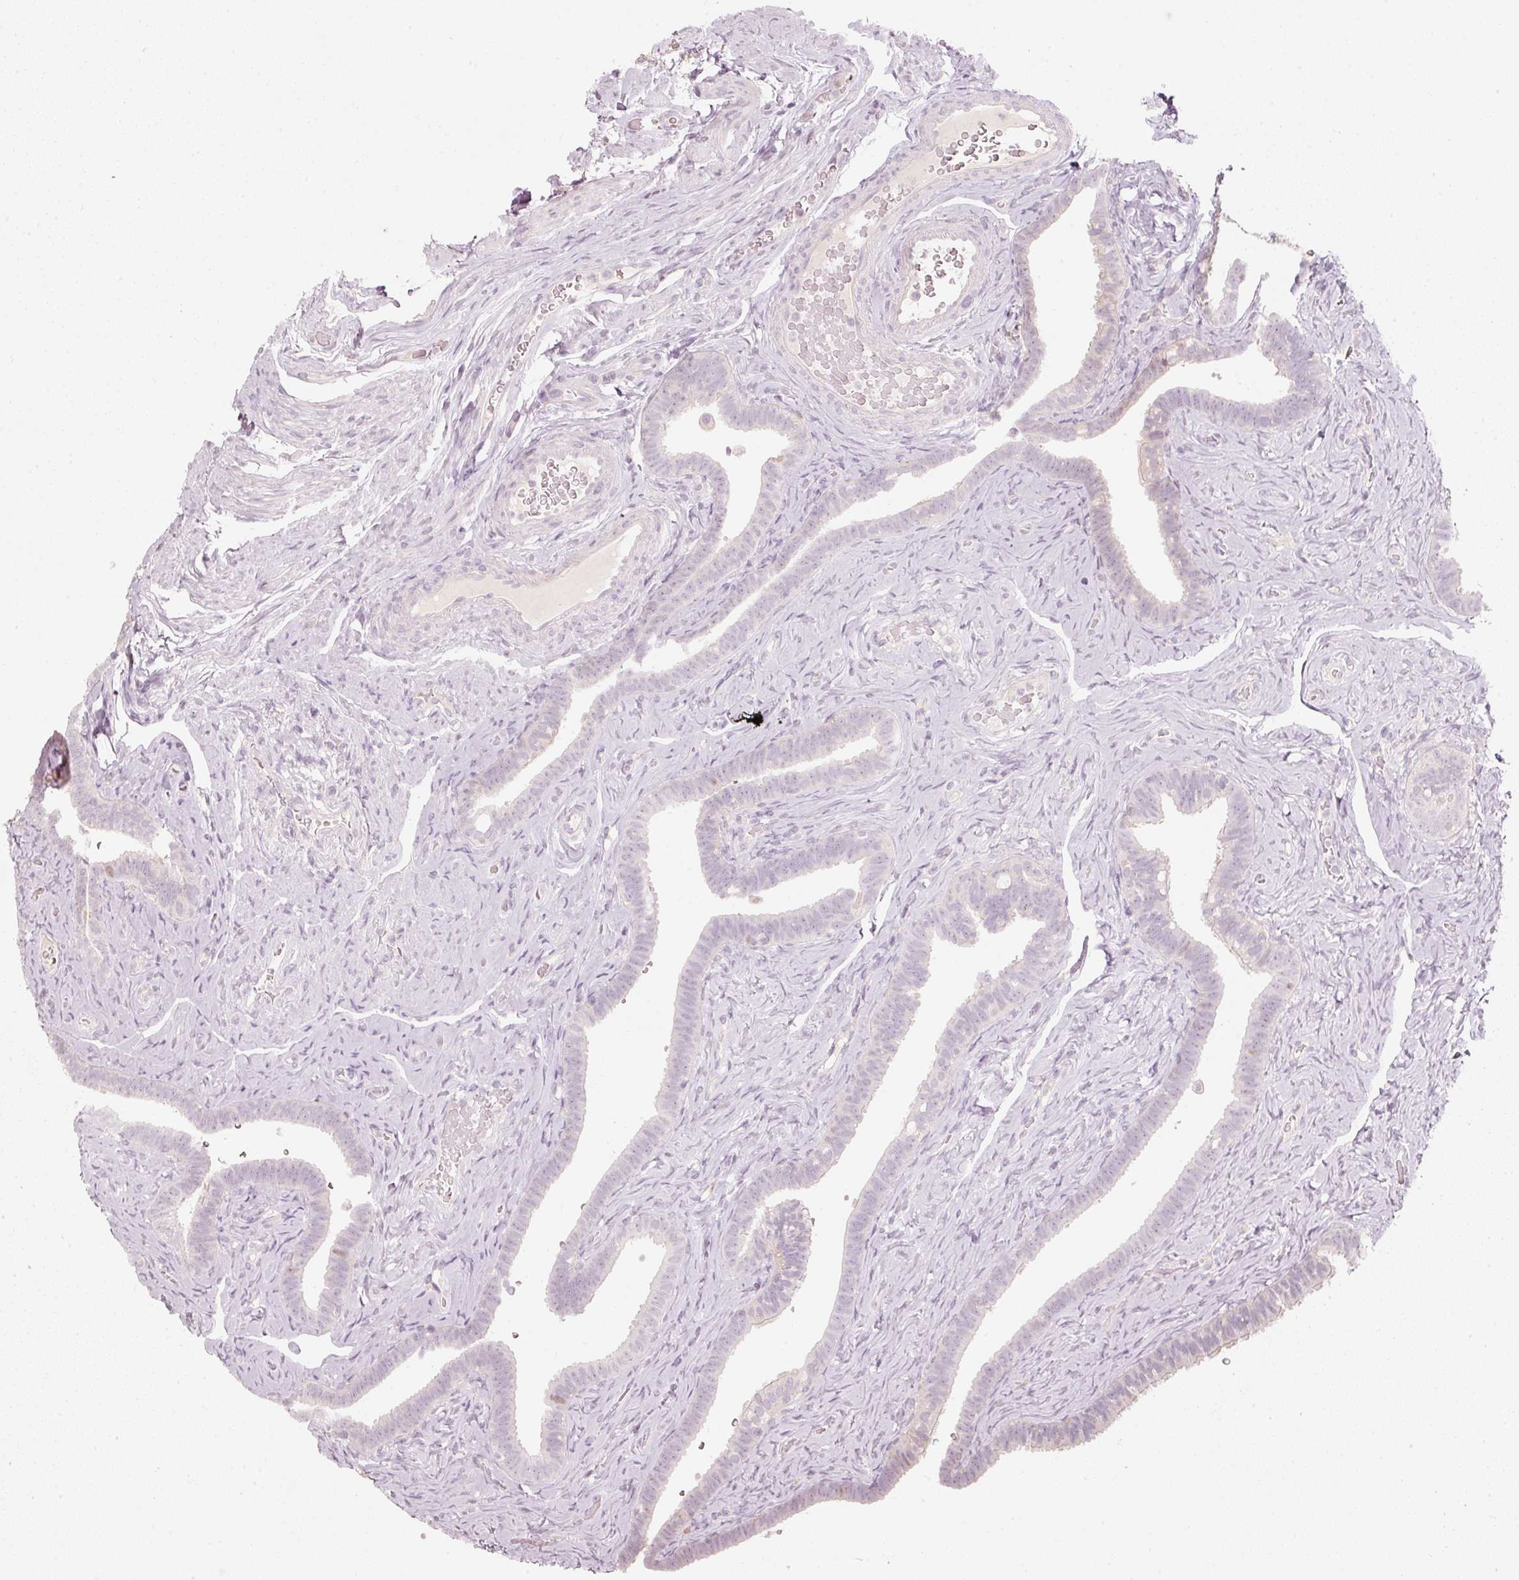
{"staining": {"intensity": "negative", "quantity": "none", "location": "none"}, "tissue": "fallopian tube", "cell_type": "Glandular cells", "image_type": "normal", "snomed": [{"axis": "morphology", "description": "Normal tissue, NOS"}, {"axis": "topography", "description": "Fallopian tube"}], "caption": "Glandular cells show no significant staining in unremarkable fallopian tube. (Brightfield microscopy of DAB immunohistochemistry (IHC) at high magnification).", "gene": "TREX2", "patient": {"sex": "female", "age": 69}}